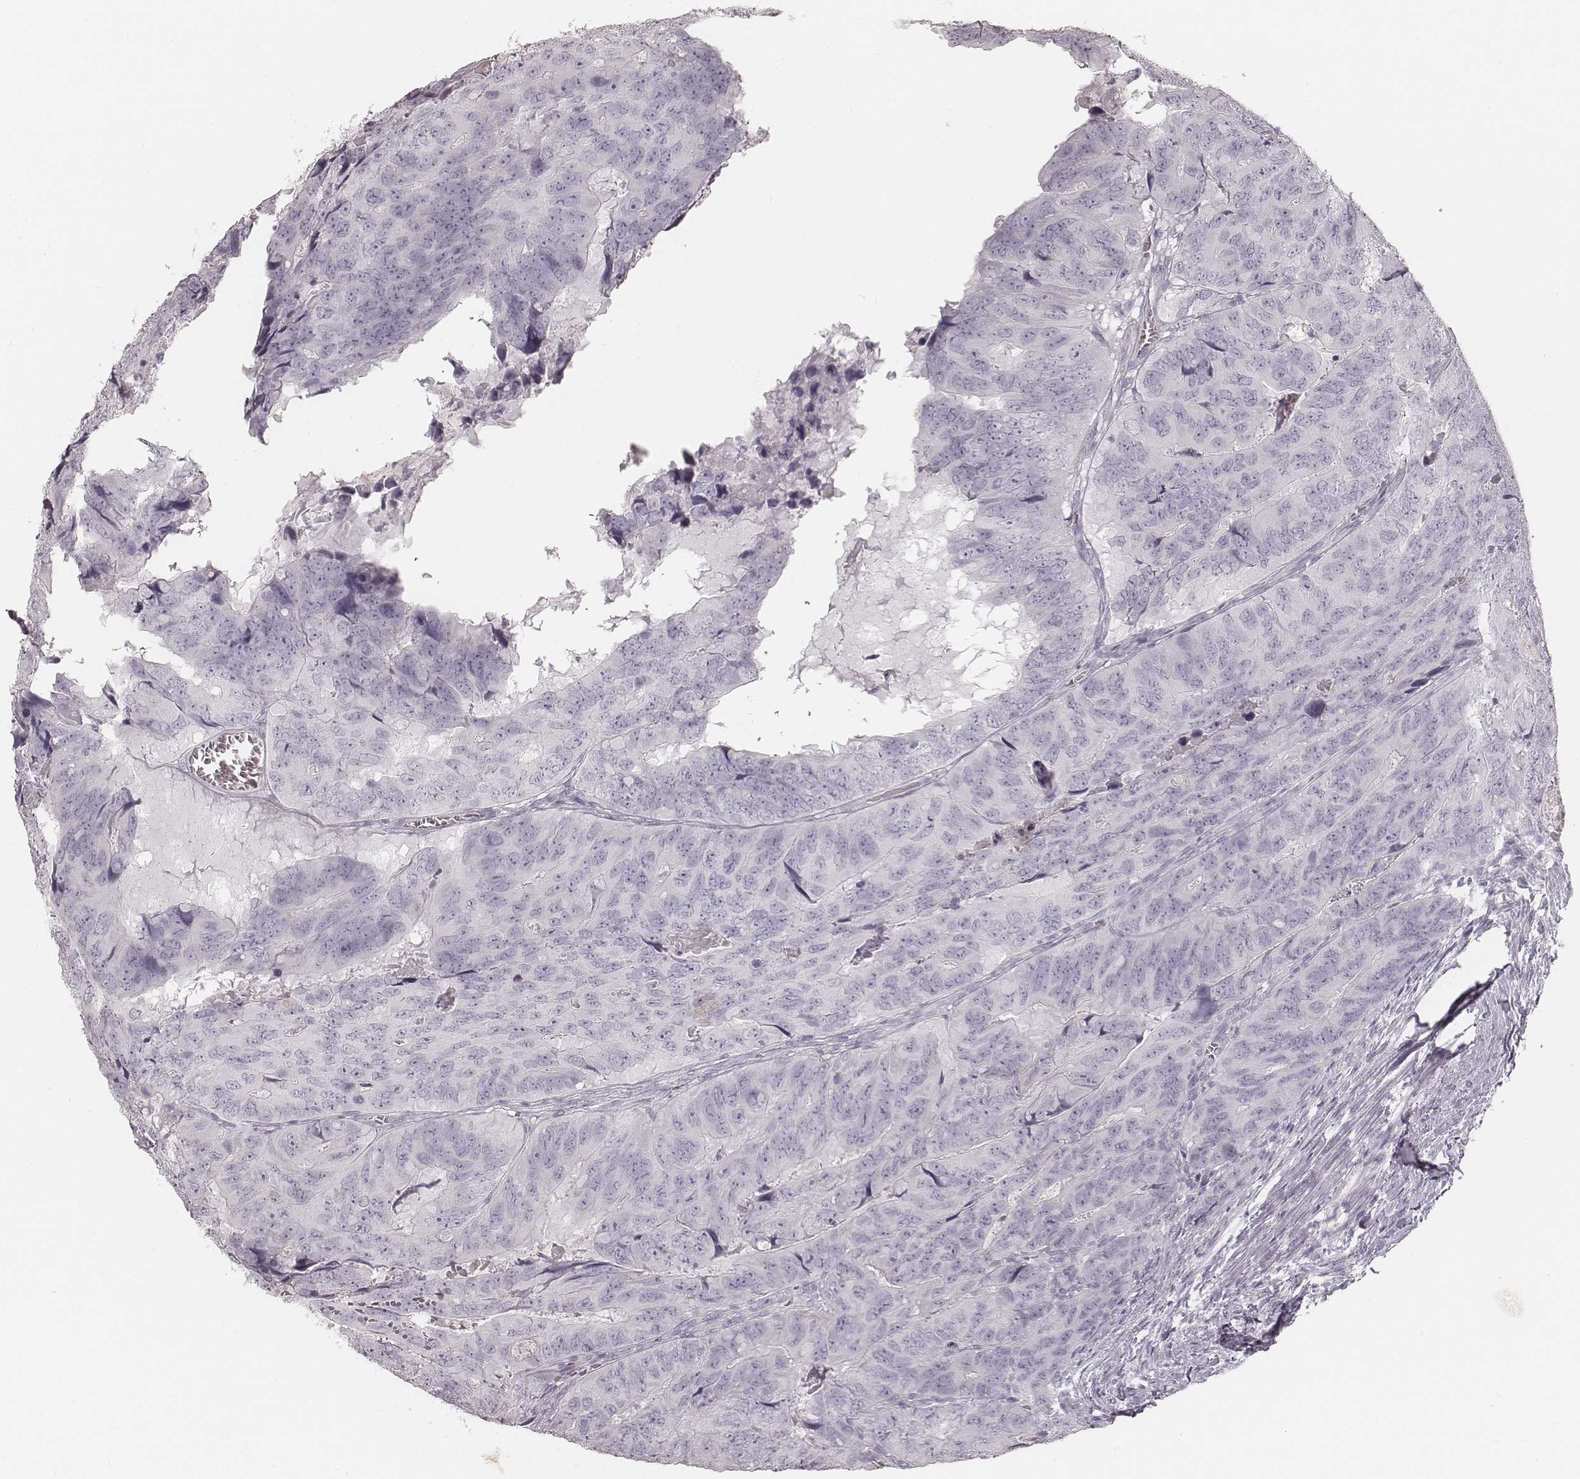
{"staining": {"intensity": "negative", "quantity": "none", "location": "none"}, "tissue": "colorectal cancer", "cell_type": "Tumor cells", "image_type": "cancer", "snomed": [{"axis": "morphology", "description": "Adenocarcinoma, NOS"}, {"axis": "topography", "description": "Colon"}], "caption": "Tumor cells are negative for protein expression in human colorectal cancer.", "gene": "KRT34", "patient": {"sex": "male", "age": 79}}